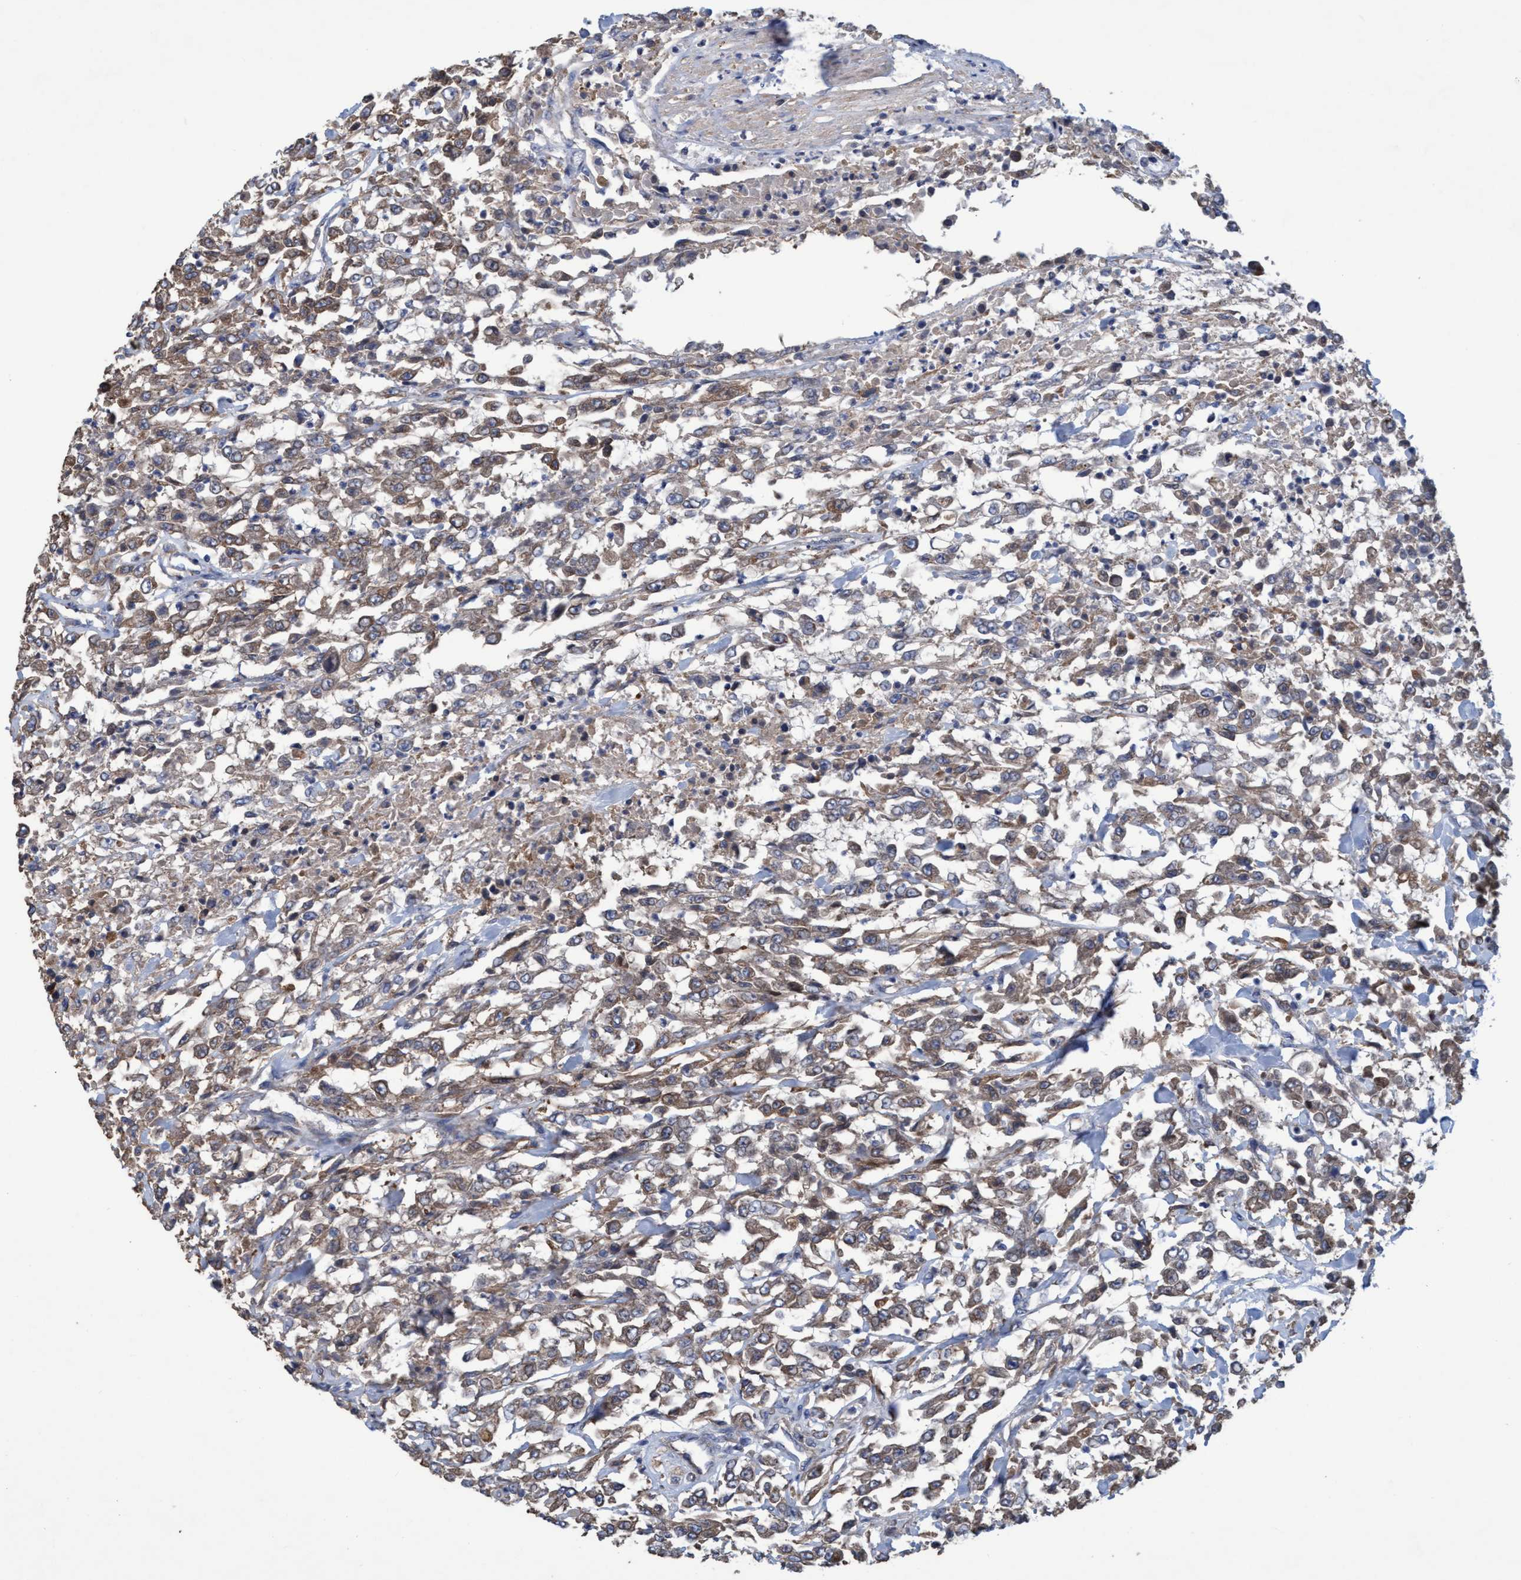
{"staining": {"intensity": "moderate", "quantity": ">75%", "location": "cytoplasmic/membranous"}, "tissue": "urothelial cancer", "cell_type": "Tumor cells", "image_type": "cancer", "snomed": [{"axis": "morphology", "description": "Urothelial carcinoma, High grade"}, {"axis": "topography", "description": "Urinary bladder"}], "caption": "This photomicrograph reveals urothelial carcinoma (high-grade) stained with IHC to label a protein in brown. The cytoplasmic/membranous of tumor cells show moderate positivity for the protein. Nuclei are counter-stained blue.", "gene": "BICD2", "patient": {"sex": "male", "age": 46}}